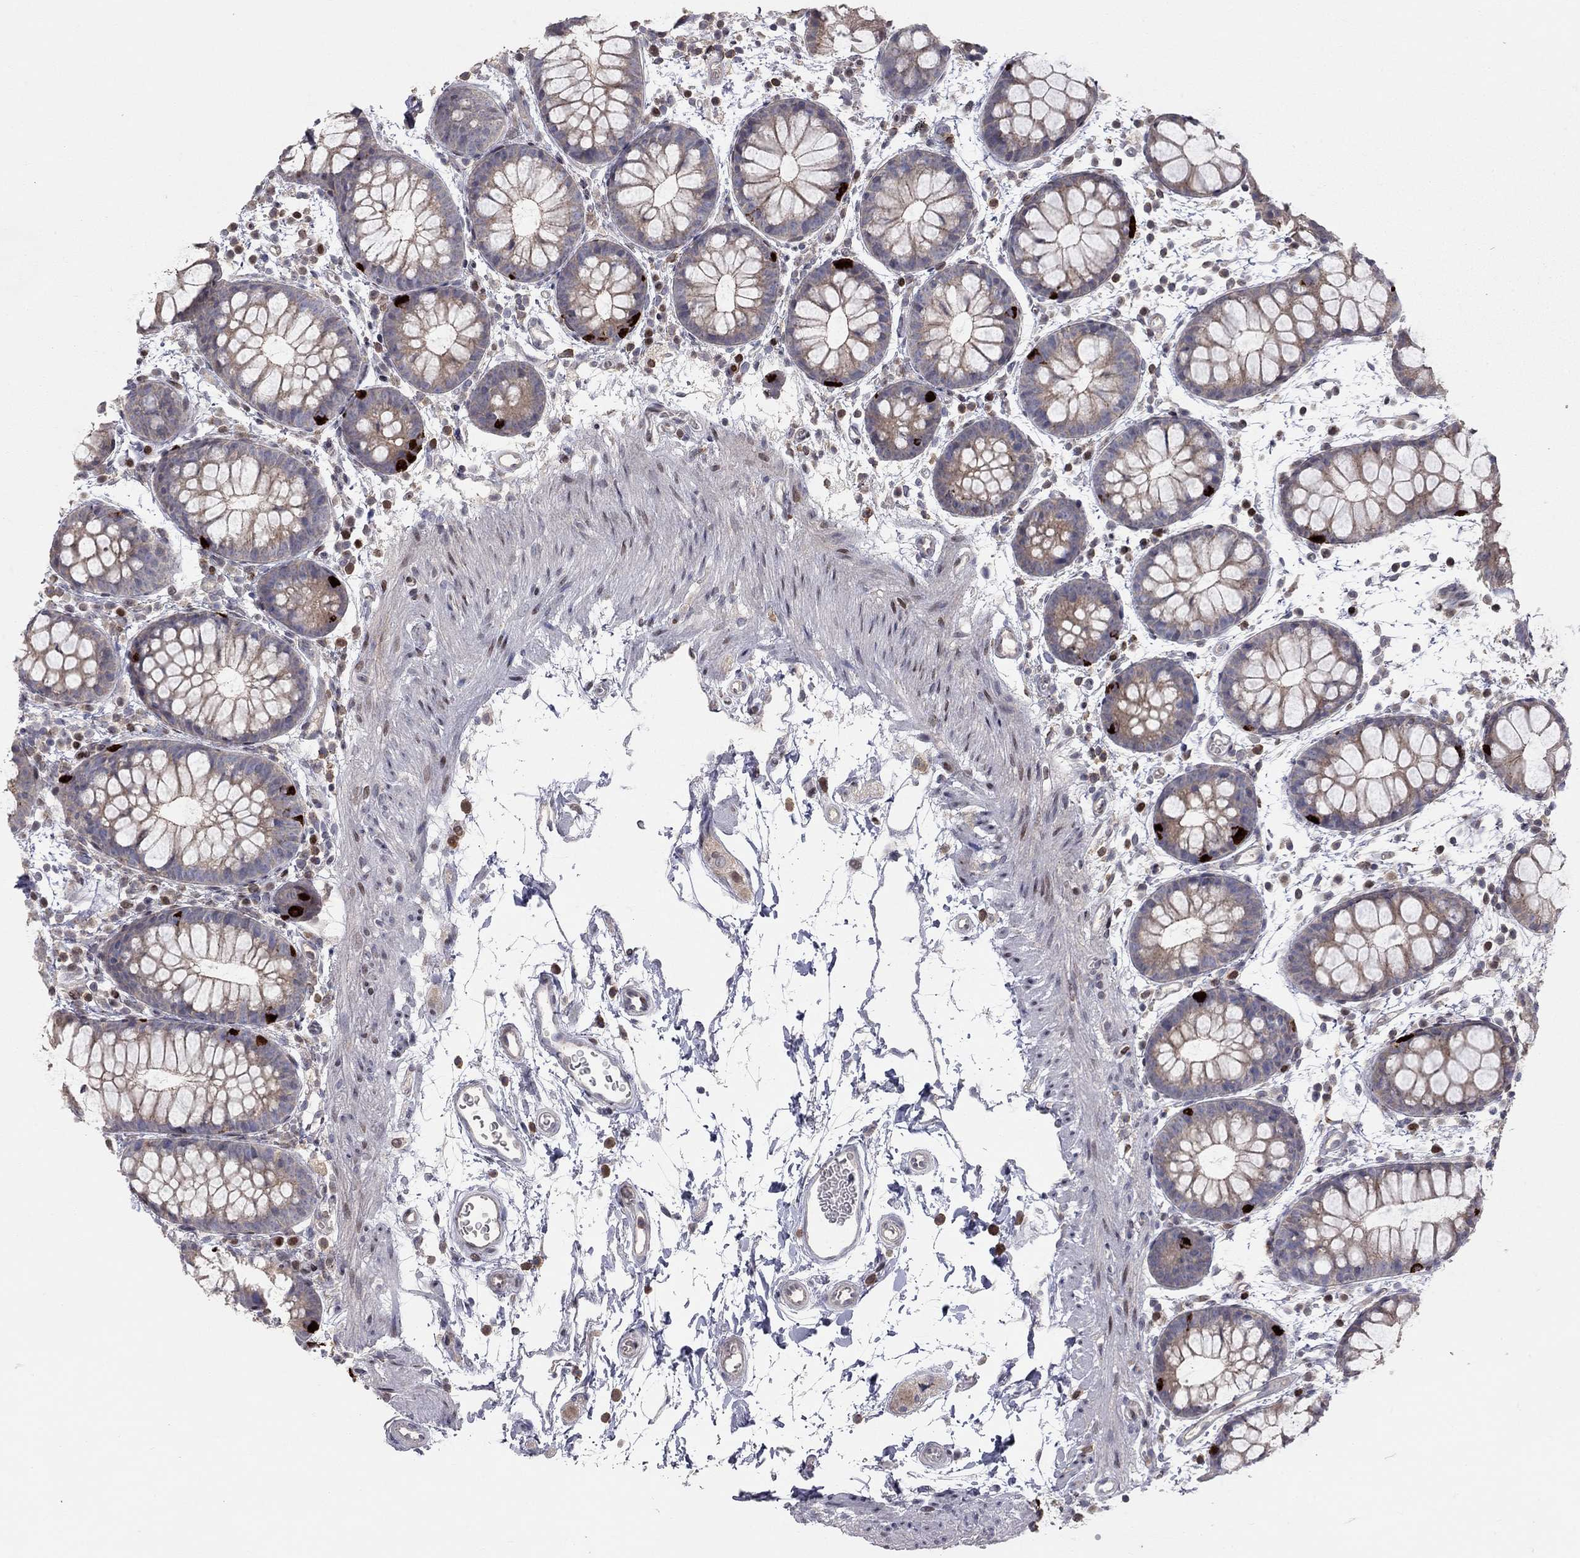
{"staining": {"intensity": "strong", "quantity": "25%-75%", "location": "cytoplasmic/membranous"}, "tissue": "rectum", "cell_type": "Glandular cells", "image_type": "normal", "snomed": [{"axis": "morphology", "description": "Normal tissue, NOS"}, {"axis": "topography", "description": "Rectum"}], "caption": "Glandular cells show strong cytoplasmic/membranous expression in about 25%-75% of cells in benign rectum.", "gene": "ERN2", "patient": {"sex": "male", "age": 57}}